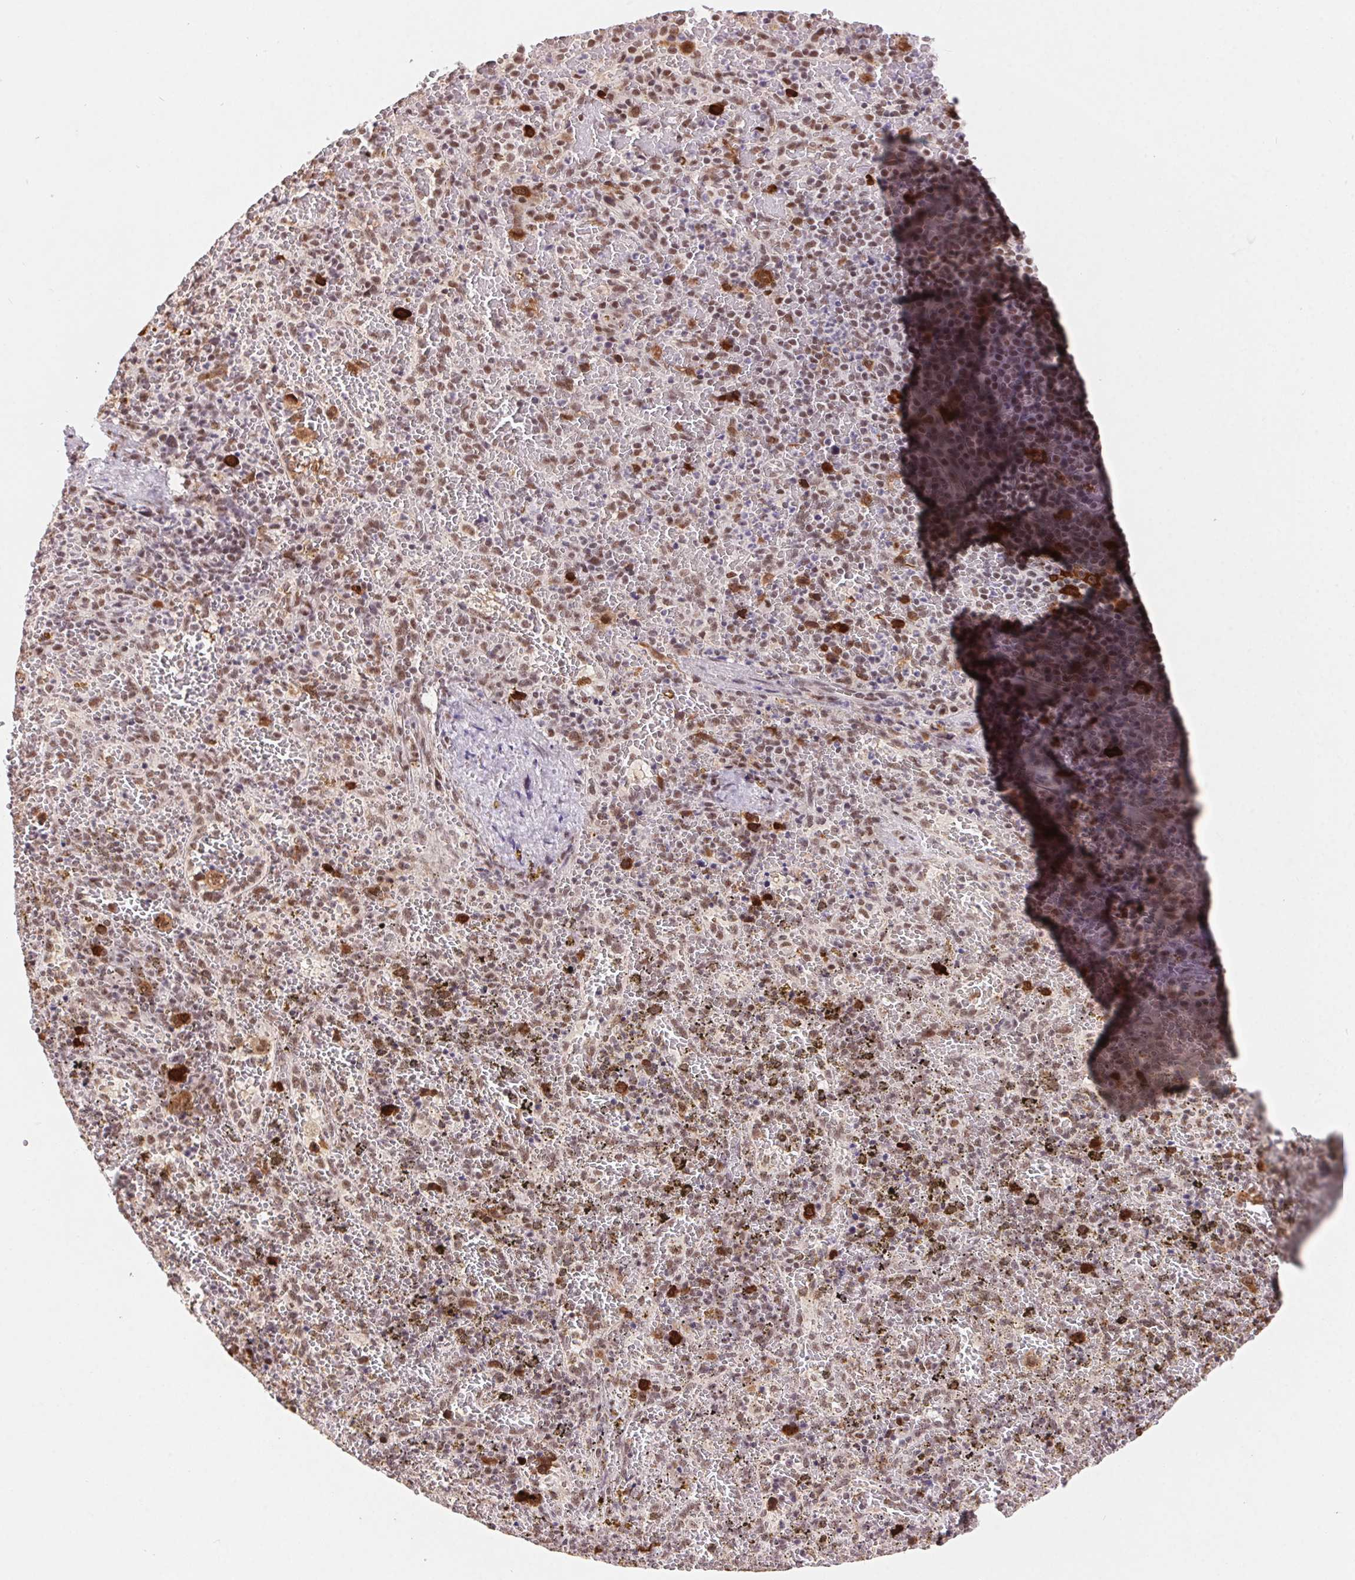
{"staining": {"intensity": "weak", "quantity": "25%-75%", "location": "nuclear"}, "tissue": "spleen", "cell_type": "Cells in red pulp", "image_type": "normal", "snomed": [{"axis": "morphology", "description": "Normal tissue, NOS"}, {"axis": "topography", "description": "Spleen"}], "caption": "Immunohistochemical staining of benign human spleen displays 25%-75% levels of weak nuclear protein positivity in approximately 25%-75% of cells in red pulp. Ihc stains the protein of interest in brown and the nuclei are stained blue.", "gene": "CD2BP2", "patient": {"sex": "female", "age": 50}}